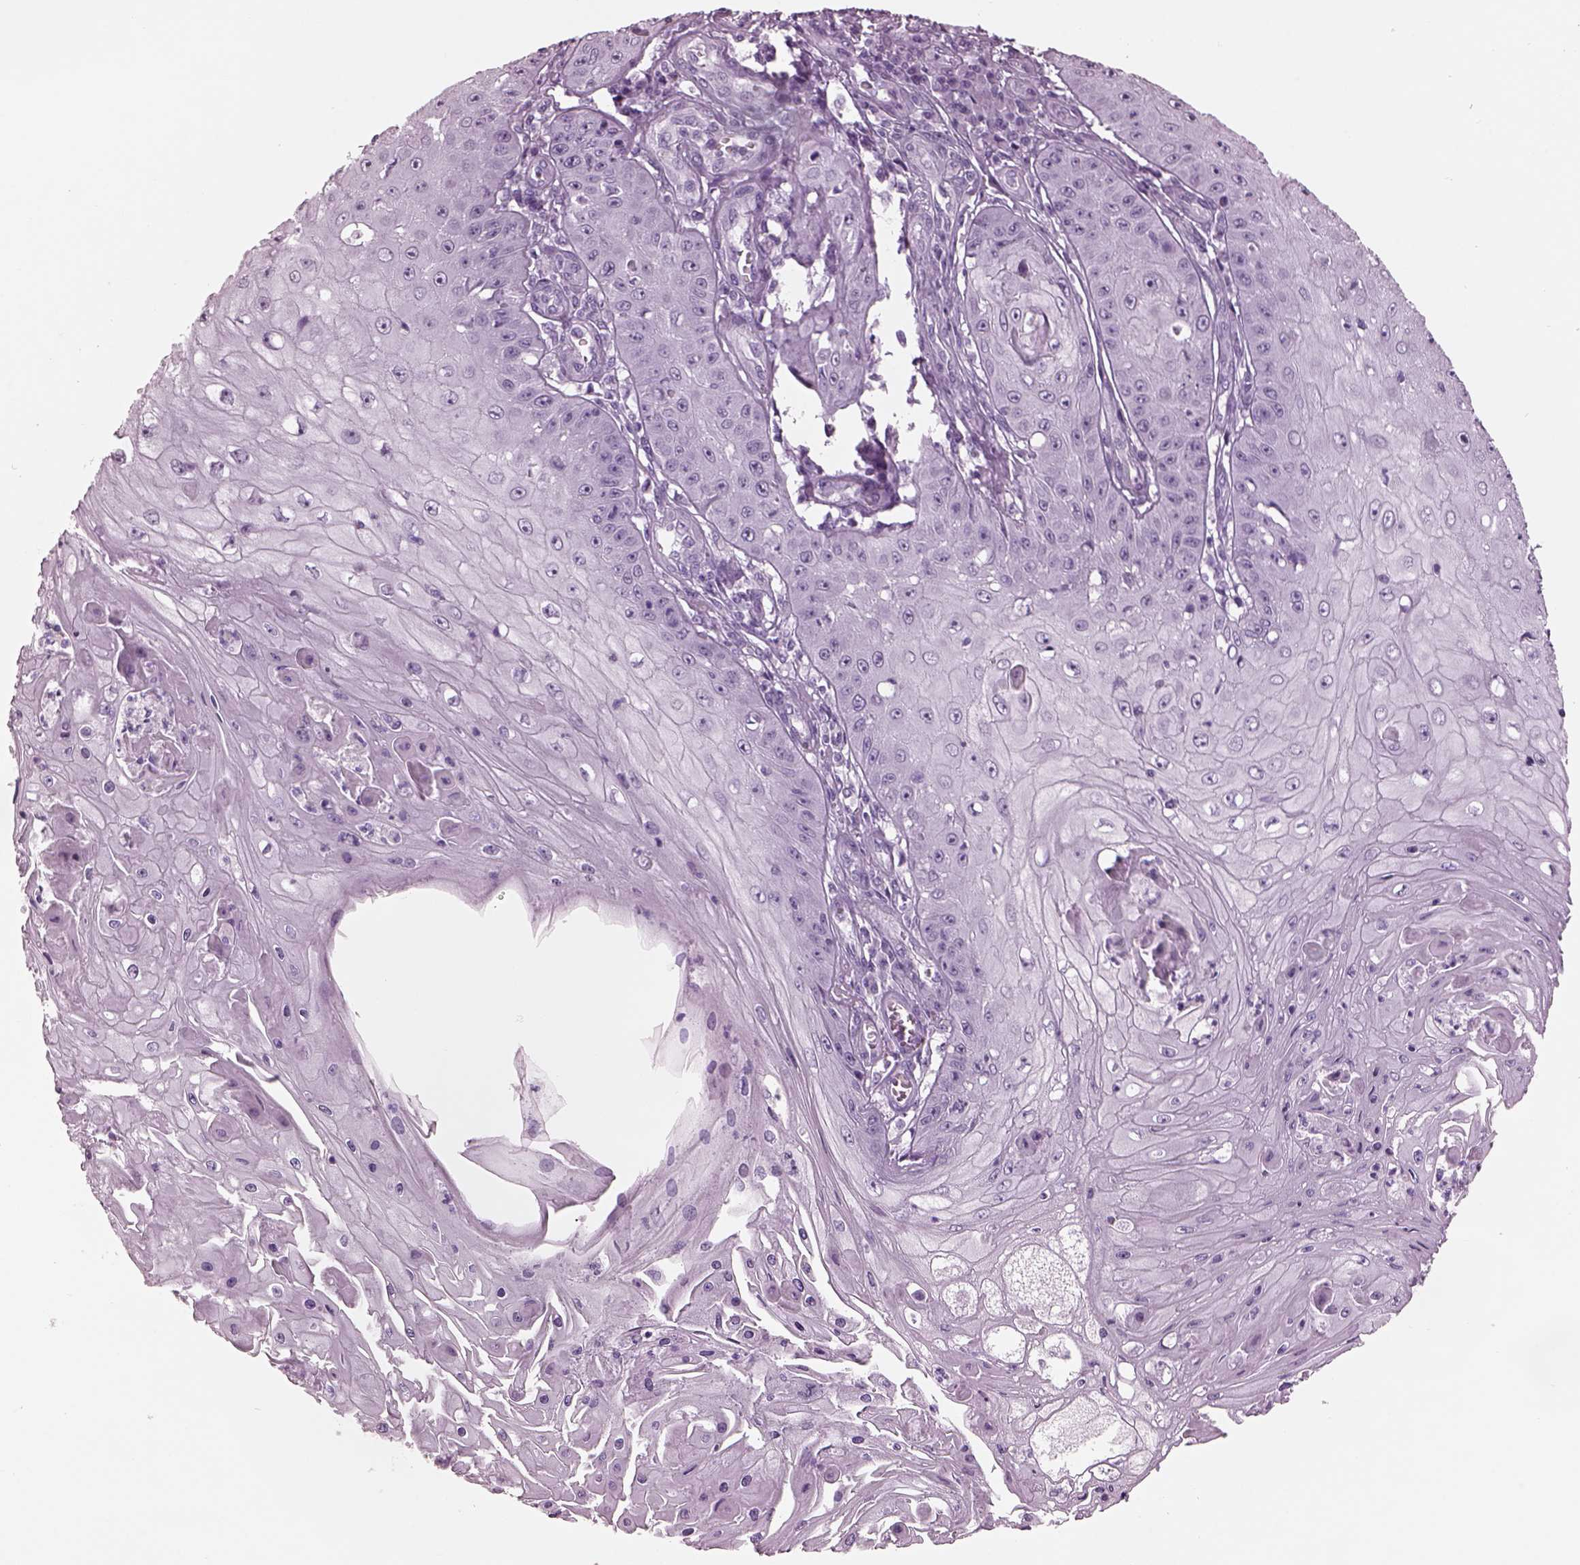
{"staining": {"intensity": "negative", "quantity": "none", "location": "none"}, "tissue": "skin cancer", "cell_type": "Tumor cells", "image_type": "cancer", "snomed": [{"axis": "morphology", "description": "Squamous cell carcinoma, NOS"}, {"axis": "topography", "description": "Skin"}], "caption": "Tumor cells show no significant protein staining in skin squamous cell carcinoma.", "gene": "PACRG", "patient": {"sex": "male", "age": 70}}